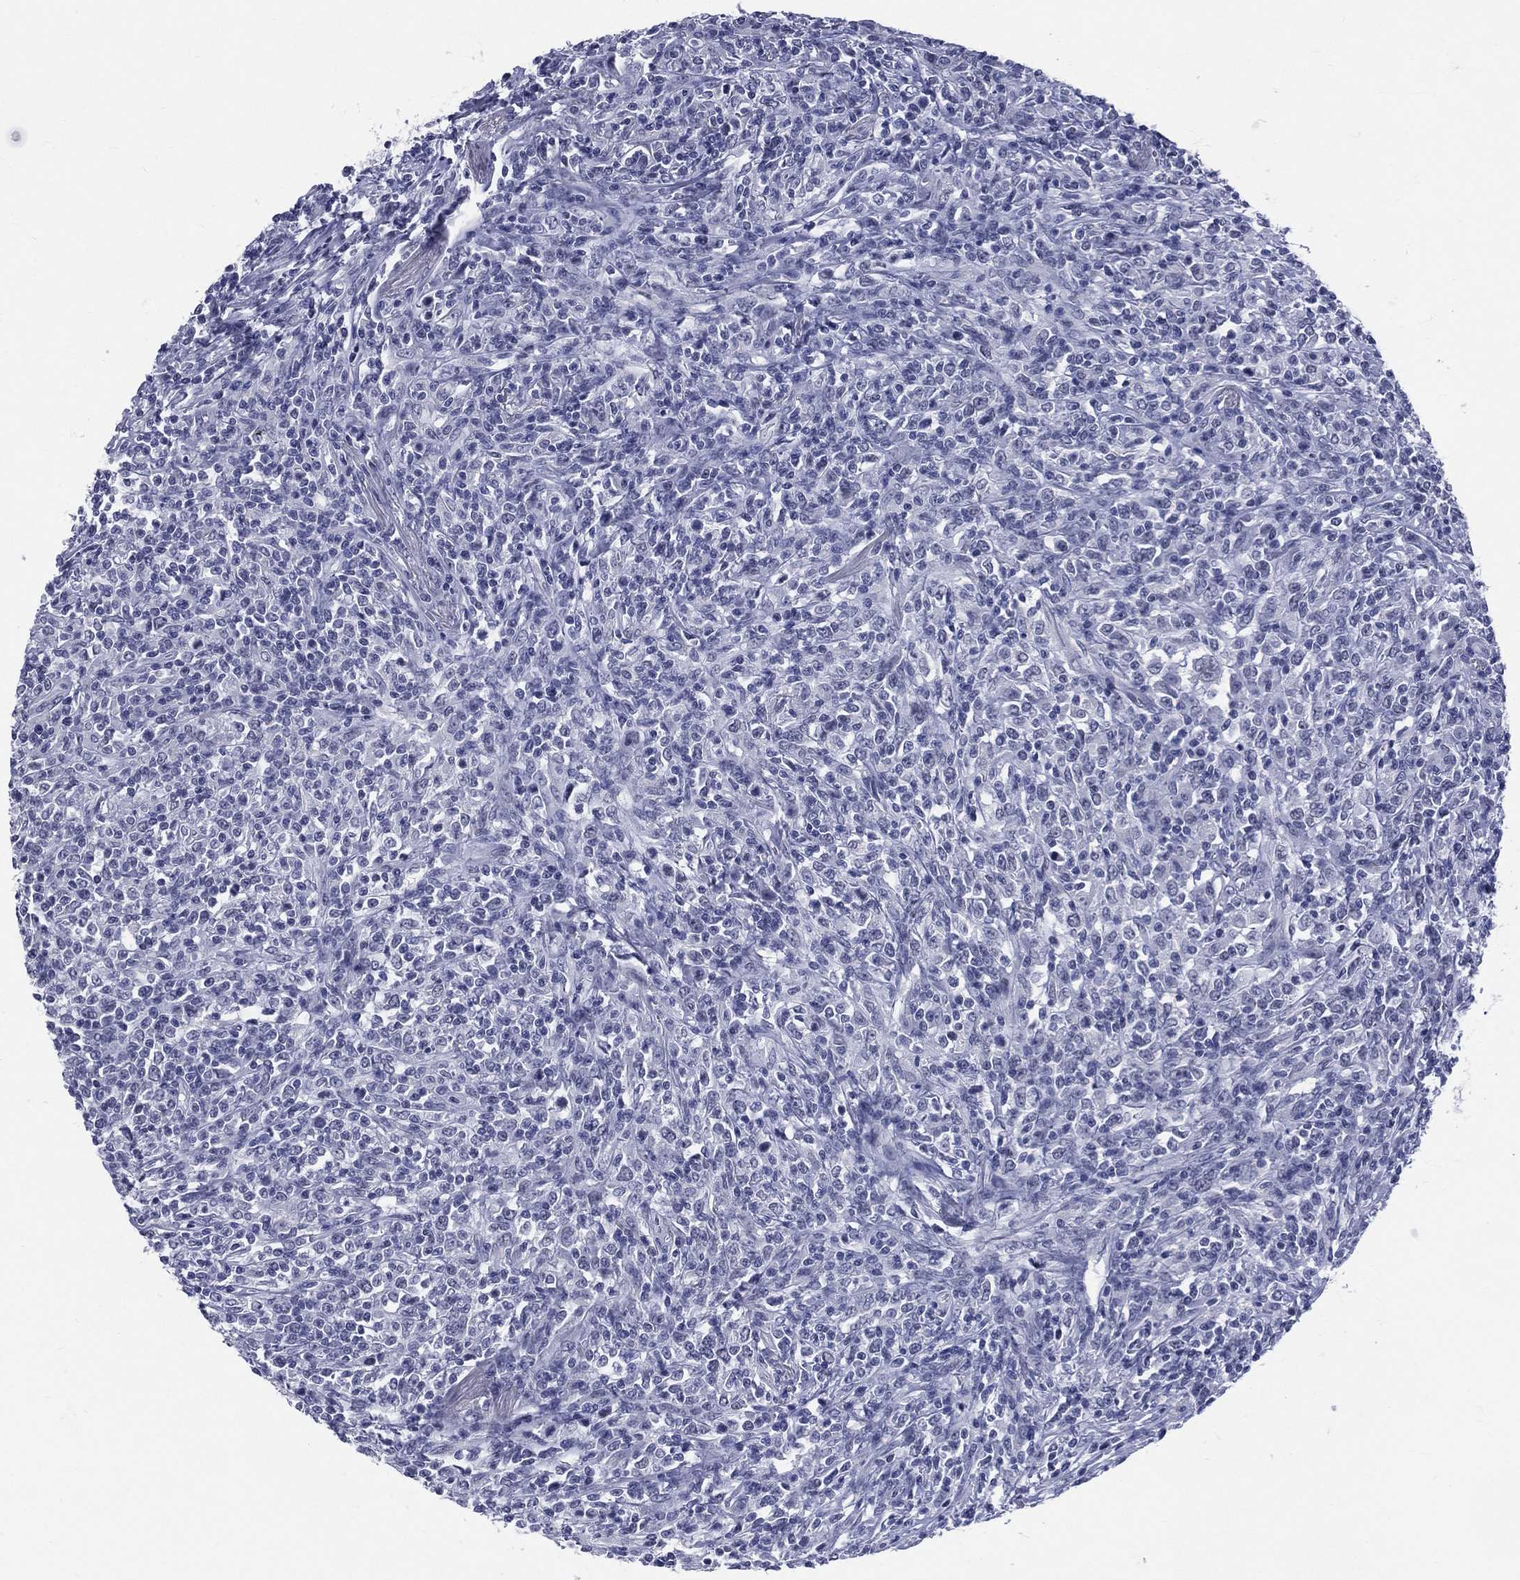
{"staining": {"intensity": "negative", "quantity": "none", "location": "none"}, "tissue": "lymphoma", "cell_type": "Tumor cells", "image_type": "cancer", "snomed": [{"axis": "morphology", "description": "Malignant lymphoma, non-Hodgkin's type, High grade"}, {"axis": "topography", "description": "Lung"}], "caption": "DAB immunohistochemical staining of high-grade malignant lymphoma, non-Hodgkin's type shows no significant expression in tumor cells.", "gene": "MLLT10", "patient": {"sex": "male", "age": 79}}